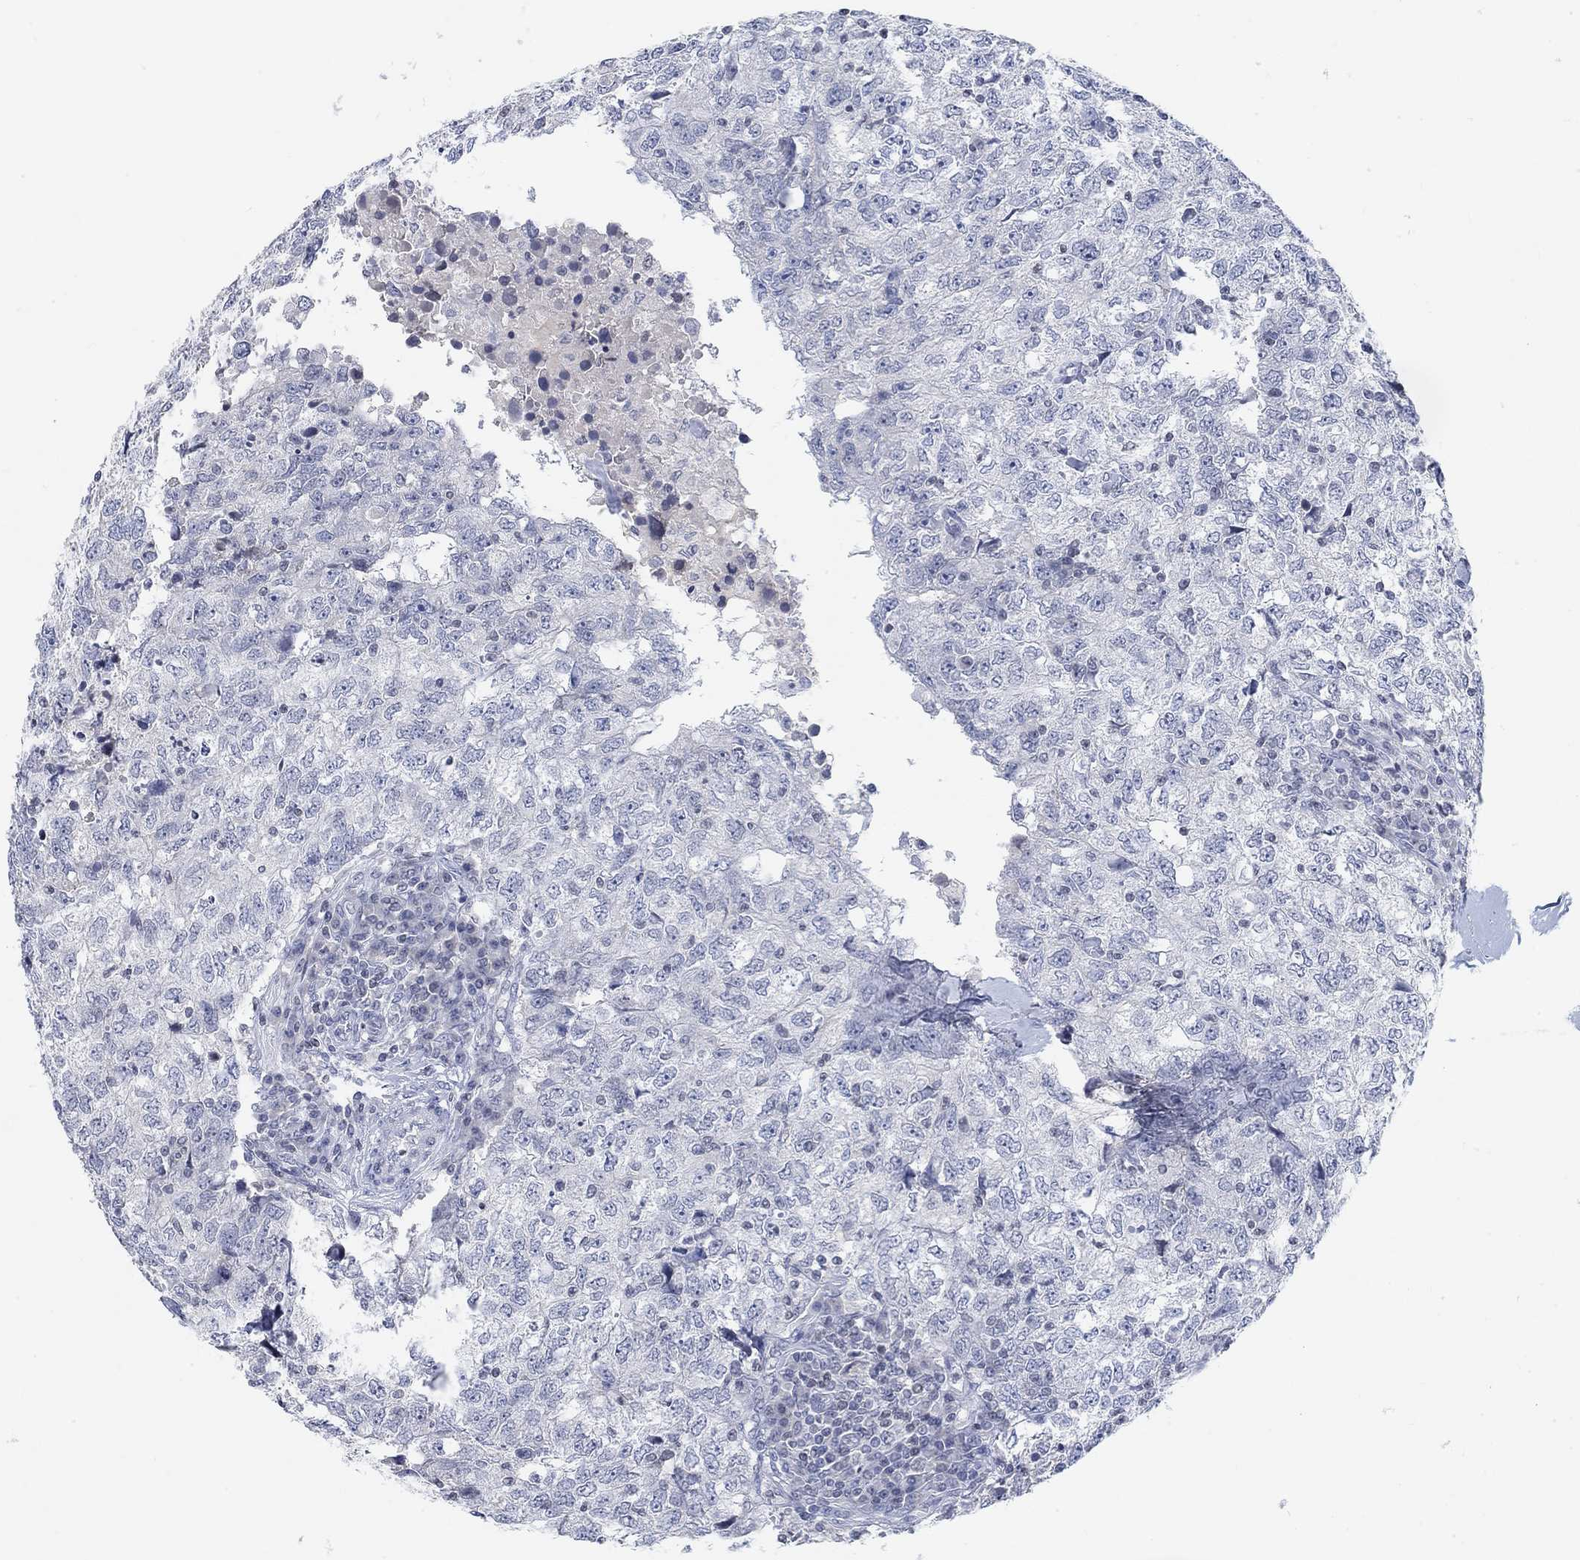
{"staining": {"intensity": "negative", "quantity": "none", "location": "none"}, "tissue": "breast cancer", "cell_type": "Tumor cells", "image_type": "cancer", "snomed": [{"axis": "morphology", "description": "Duct carcinoma"}, {"axis": "topography", "description": "Breast"}], "caption": "An immunohistochemistry micrograph of breast invasive ductal carcinoma is shown. There is no staining in tumor cells of breast invasive ductal carcinoma.", "gene": "ATP6V1E2", "patient": {"sex": "female", "age": 30}}